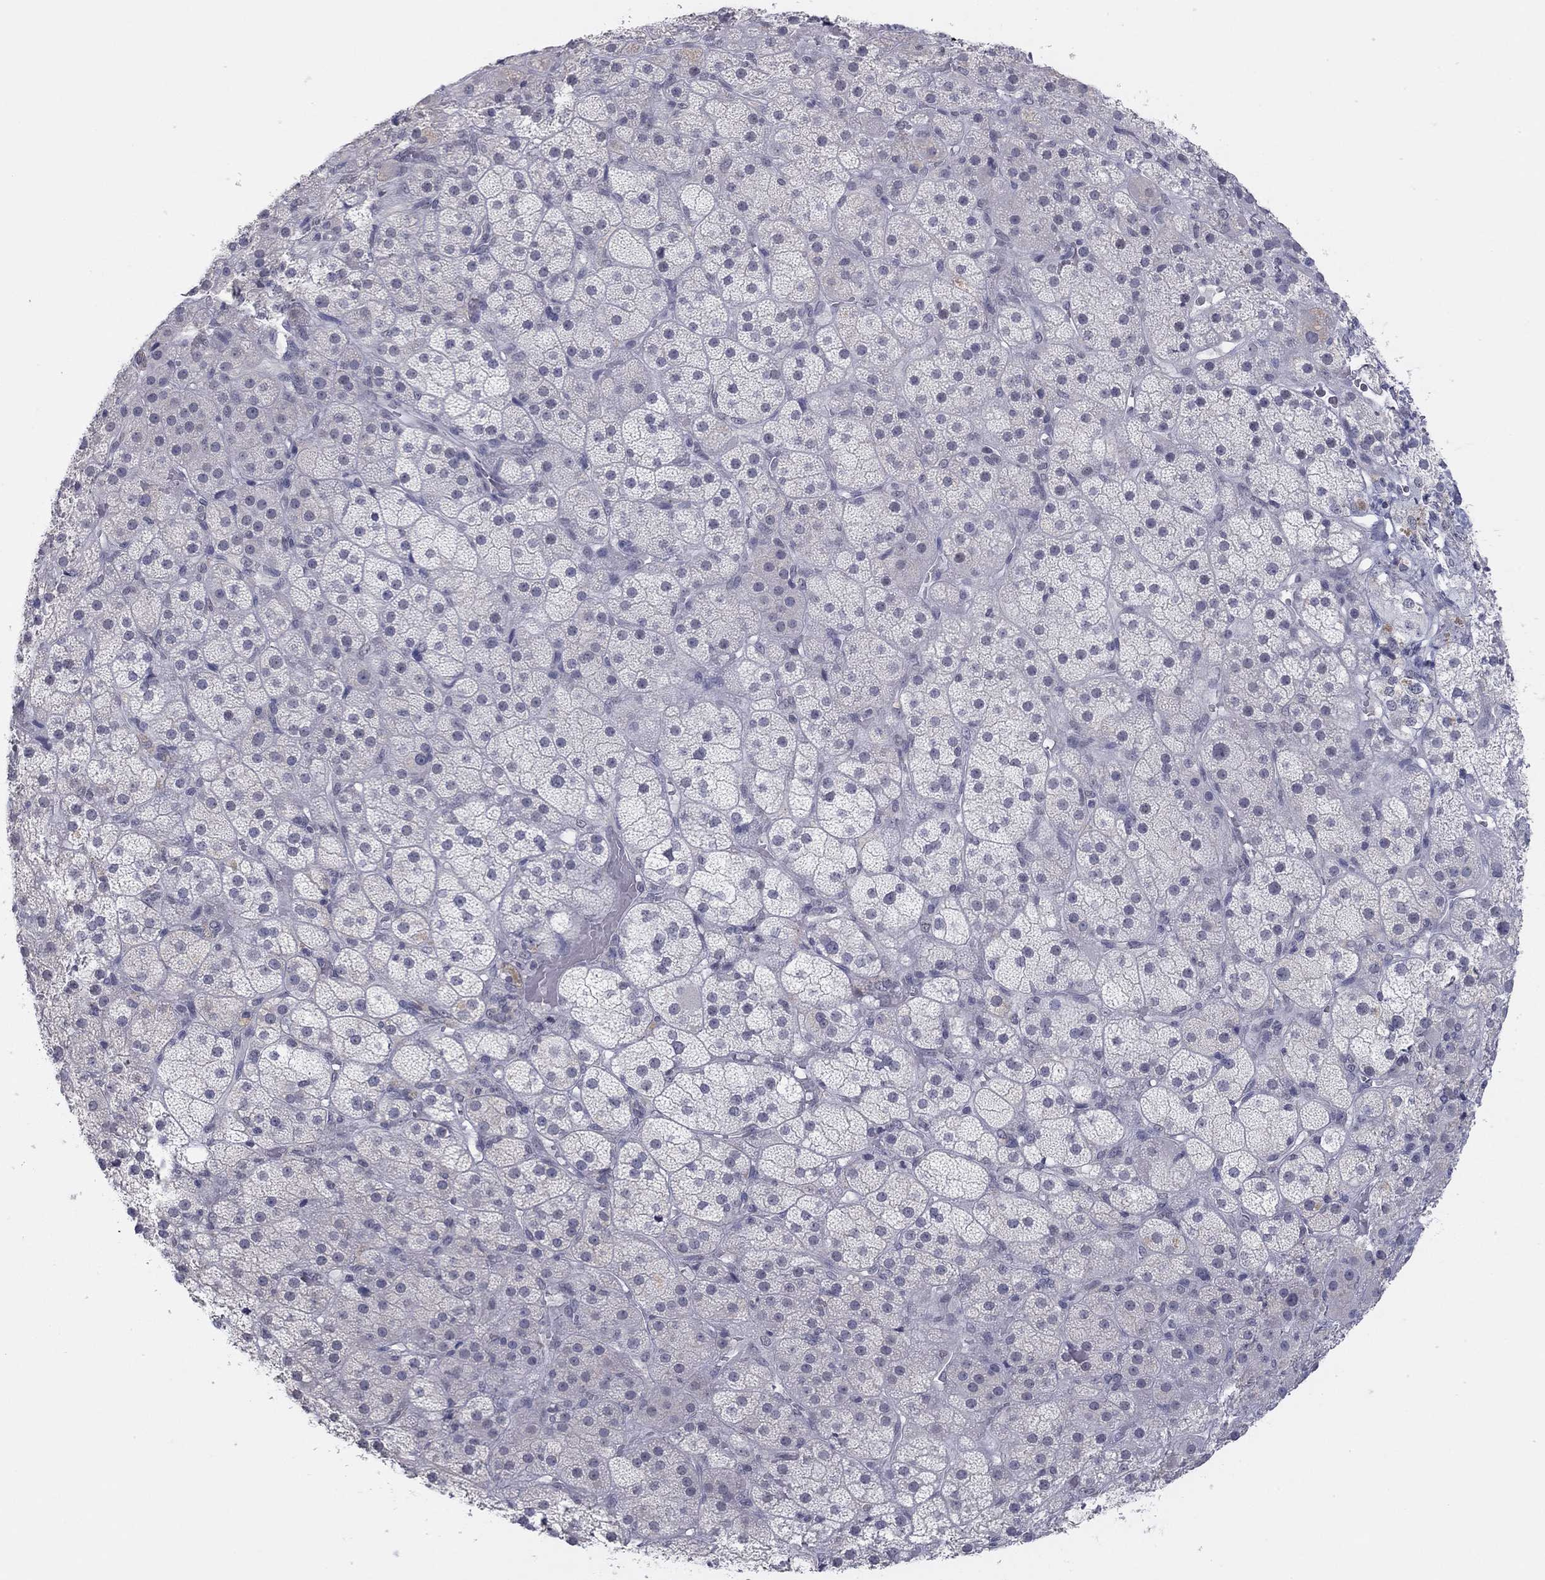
{"staining": {"intensity": "weak", "quantity": "<25%", "location": "cytoplasmic/membranous"}, "tissue": "adrenal gland", "cell_type": "Glandular cells", "image_type": "normal", "snomed": [{"axis": "morphology", "description": "Normal tissue, NOS"}, {"axis": "topography", "description": "Adrenal gland"}], "caption": "The immunohistochemistry (IHC) histopathology image has no significant staining in glandular cells of adrenal gland.", "gene": "SLC22A2", "patient": {"sex": "male", "age": 57}}